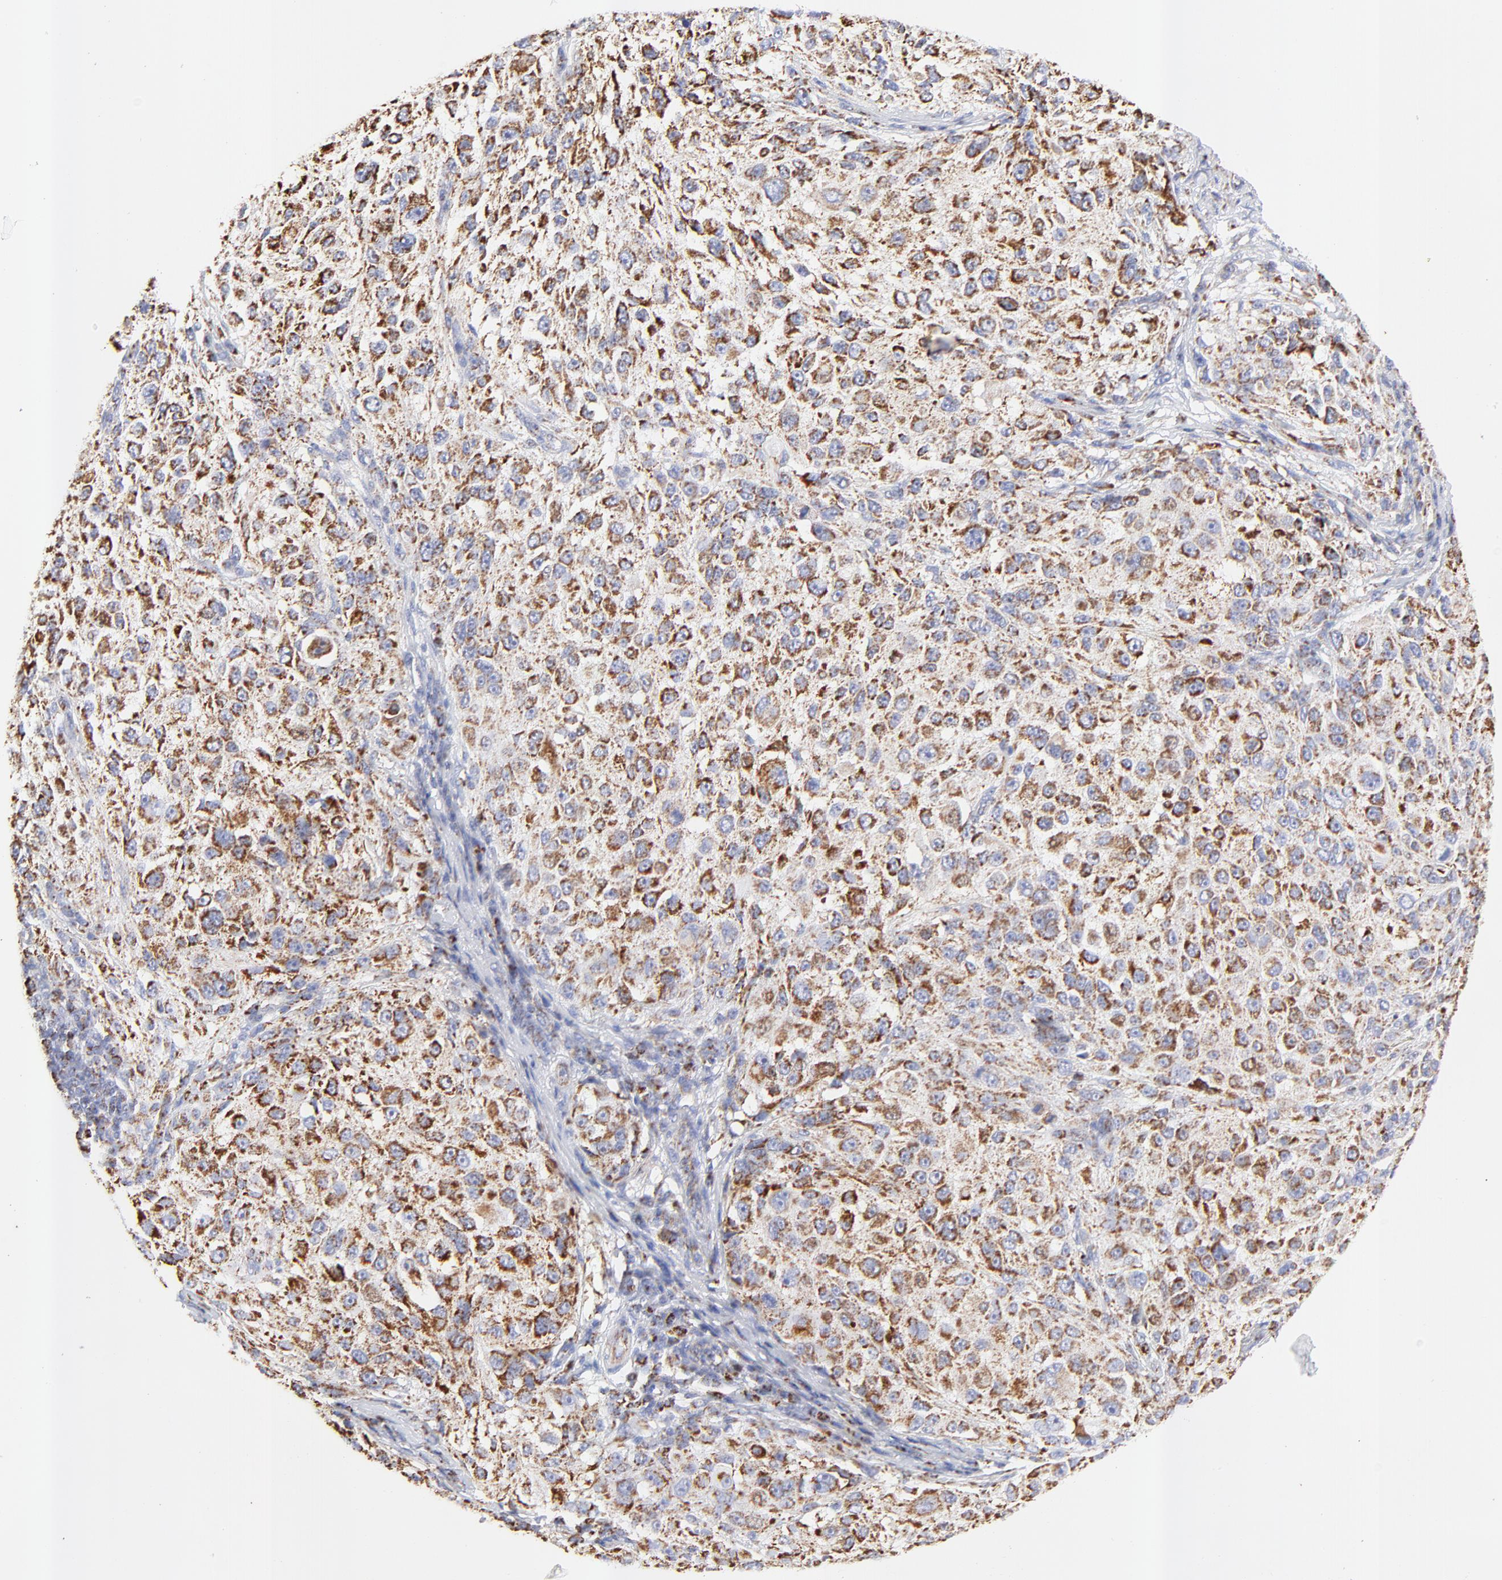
{"staining": {"intensity": "moderate", "quantity": ">75%", "location": "cytoplasmic/membranous"}, "tissue": "melanoma", "cell_type": "Tumor cells", "image_type": "cancer", "snomed": [{"axis": "morphology", "description": "Necrosis, NOS"}, {"axis": "morphology", "description": "Malignant melanoma, NOS"}, {"axis": "topography", "description": "Skin"}], "caption": "Immunohistochemical staining of melanoma displays moderate cytoplasmic/membranous protein expression in about >75% of tumor cells. Nuclei are stained in blue.", "gene": "COX4I1", "patient": {"sex": "female", "age": 87}}